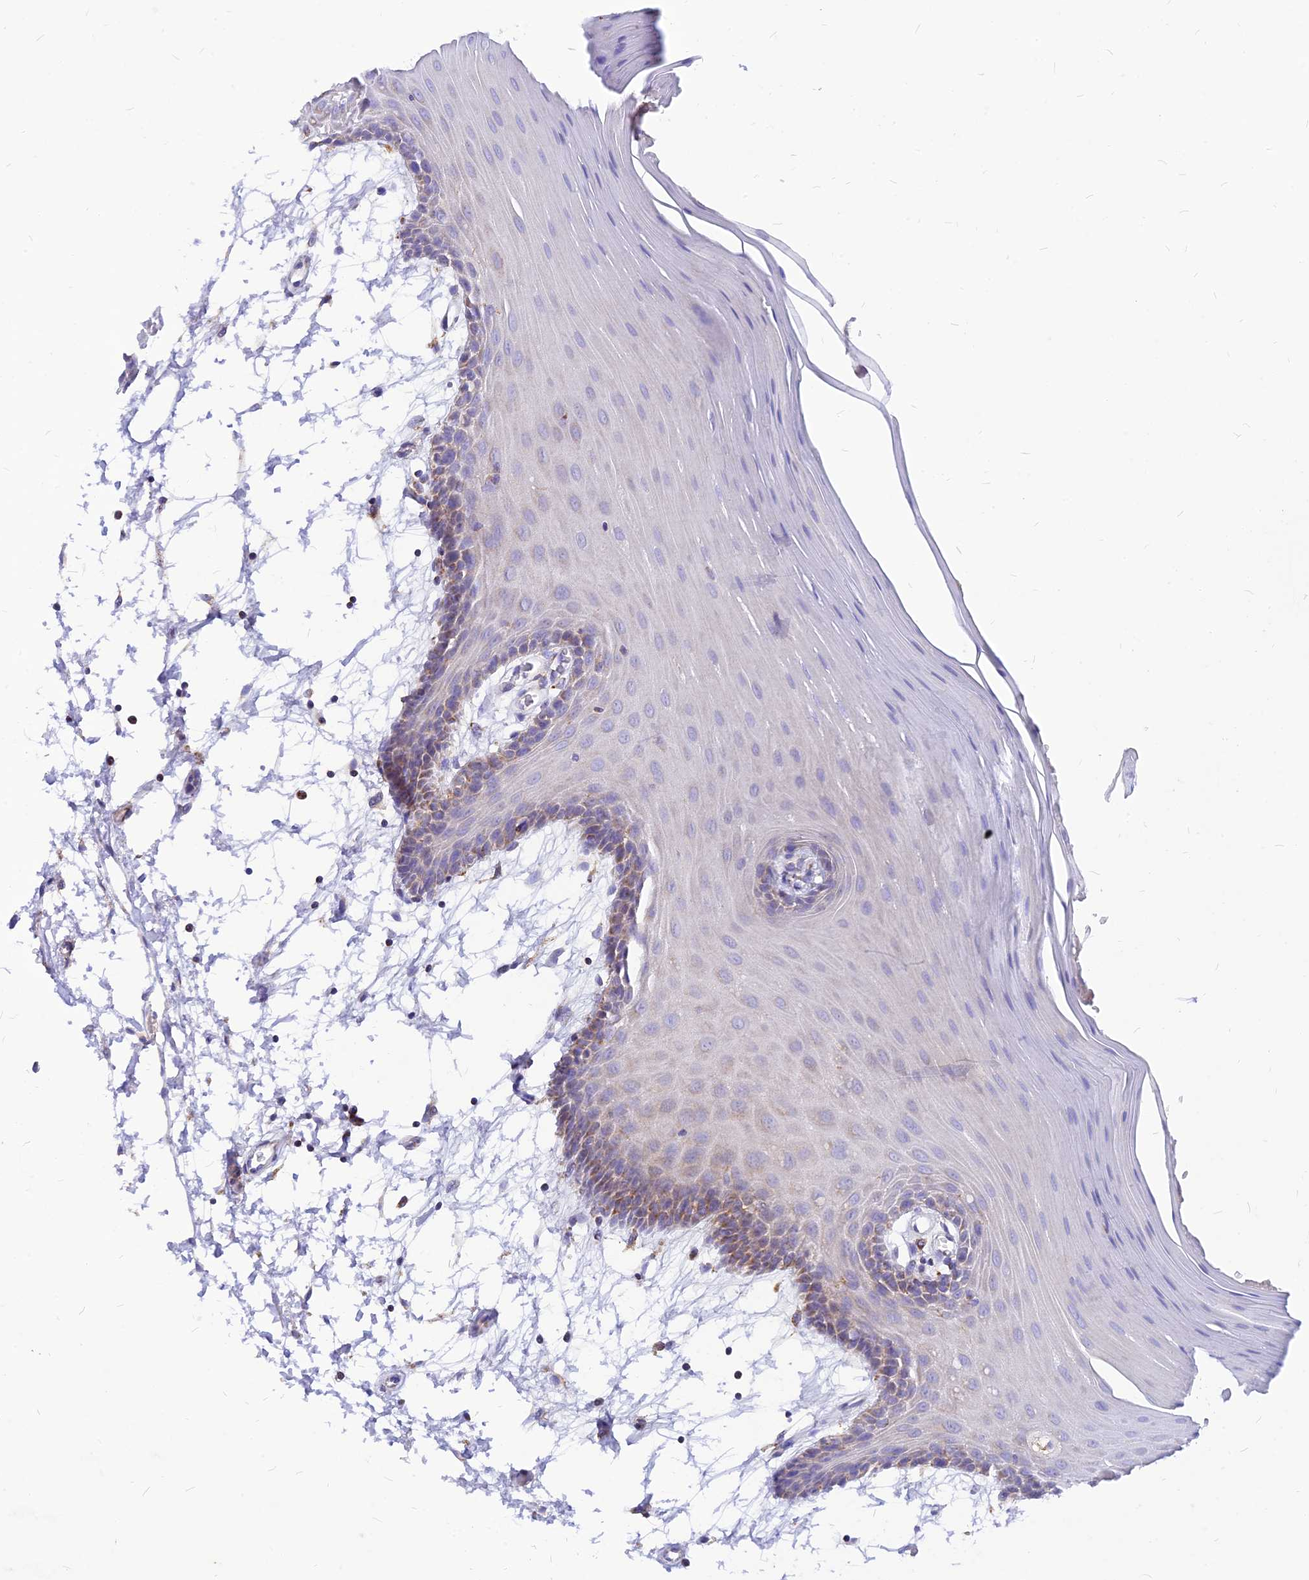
{"staining": {"intensity": "weak", "quantity": "<25%", "location": "cytoplasmic/membranous"}, "tissue": "oral mucosa", "cell_type": "Squamous epithelial cells", "image_type": "normal", "snomed": [{"axis": "morphology", "description": "Normal tissue, NOS"}, {"axis": "topography", "description": "Skeletal muscle"}, {"axis": "topography", "description": "Oral tissue"}, {"axis": "topography", "description": "Salivary gland"}, {"axis": "topography", "description": "Peripheral nerve tissue"}], "caption": "The micrograph displays no staining of squamous epithelial cells in benign oral mucosa. Nuclei are stained in blue.", "gene": "ECI1", "patient": {"sex": "male", "age": 54}}